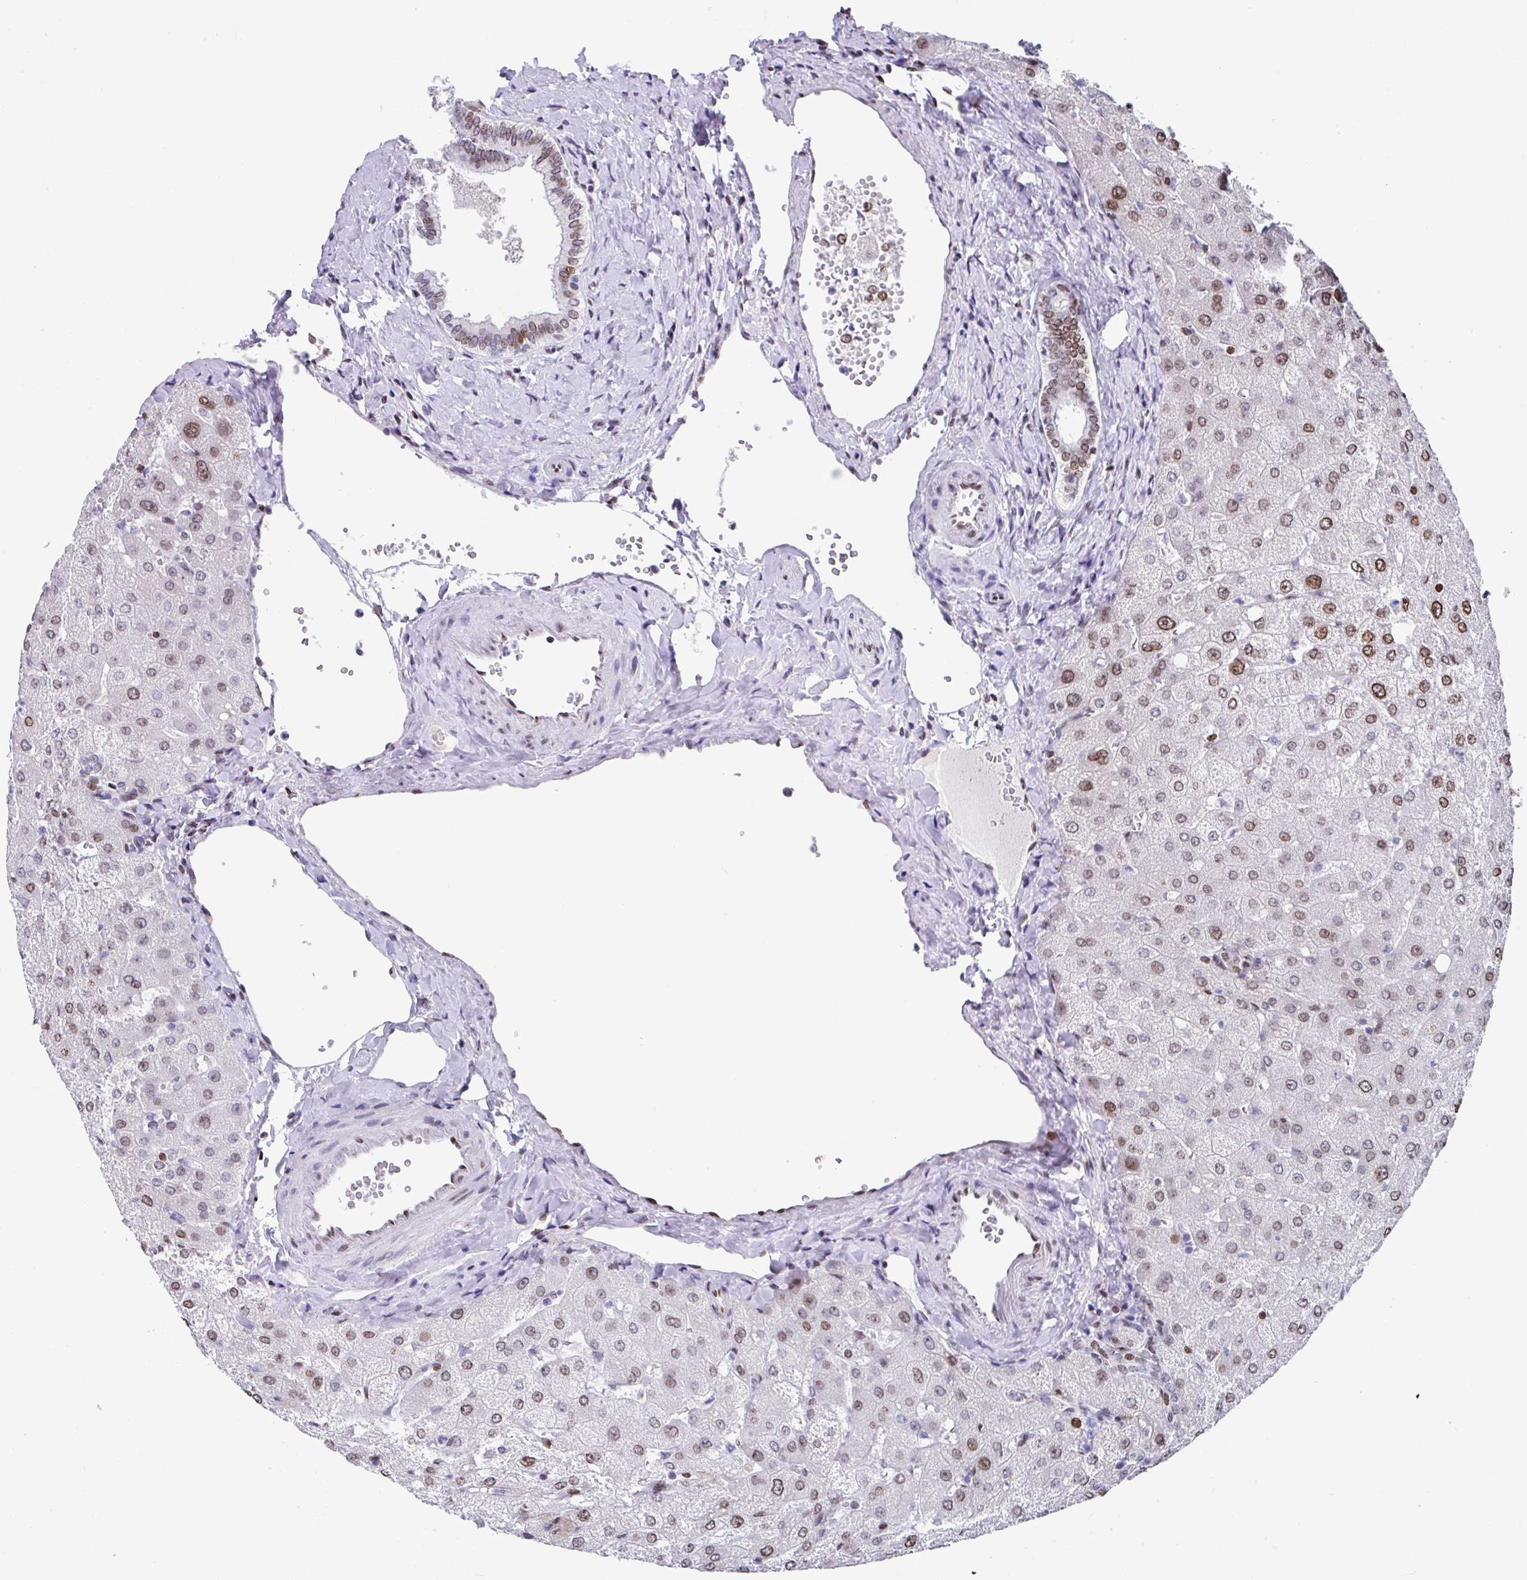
{"staining": {"intensity": "moderate", "quantity": ">75%", "location": "nuclear"}, "tissue": "liver", "cell_type": "Cholangiocytes", "image_type": "normal", "snomed": [{"axis": "morphology", "description": "Normal tissue, NOS"}, {"axis": "topography", "description": "Liver"}], "caption": "Moderate nuclear staining is seen in approximately >75% of cholangiocytes in normal liver.", "gene": "TCF3", "patient": {"sex": "female", "age": 54}}